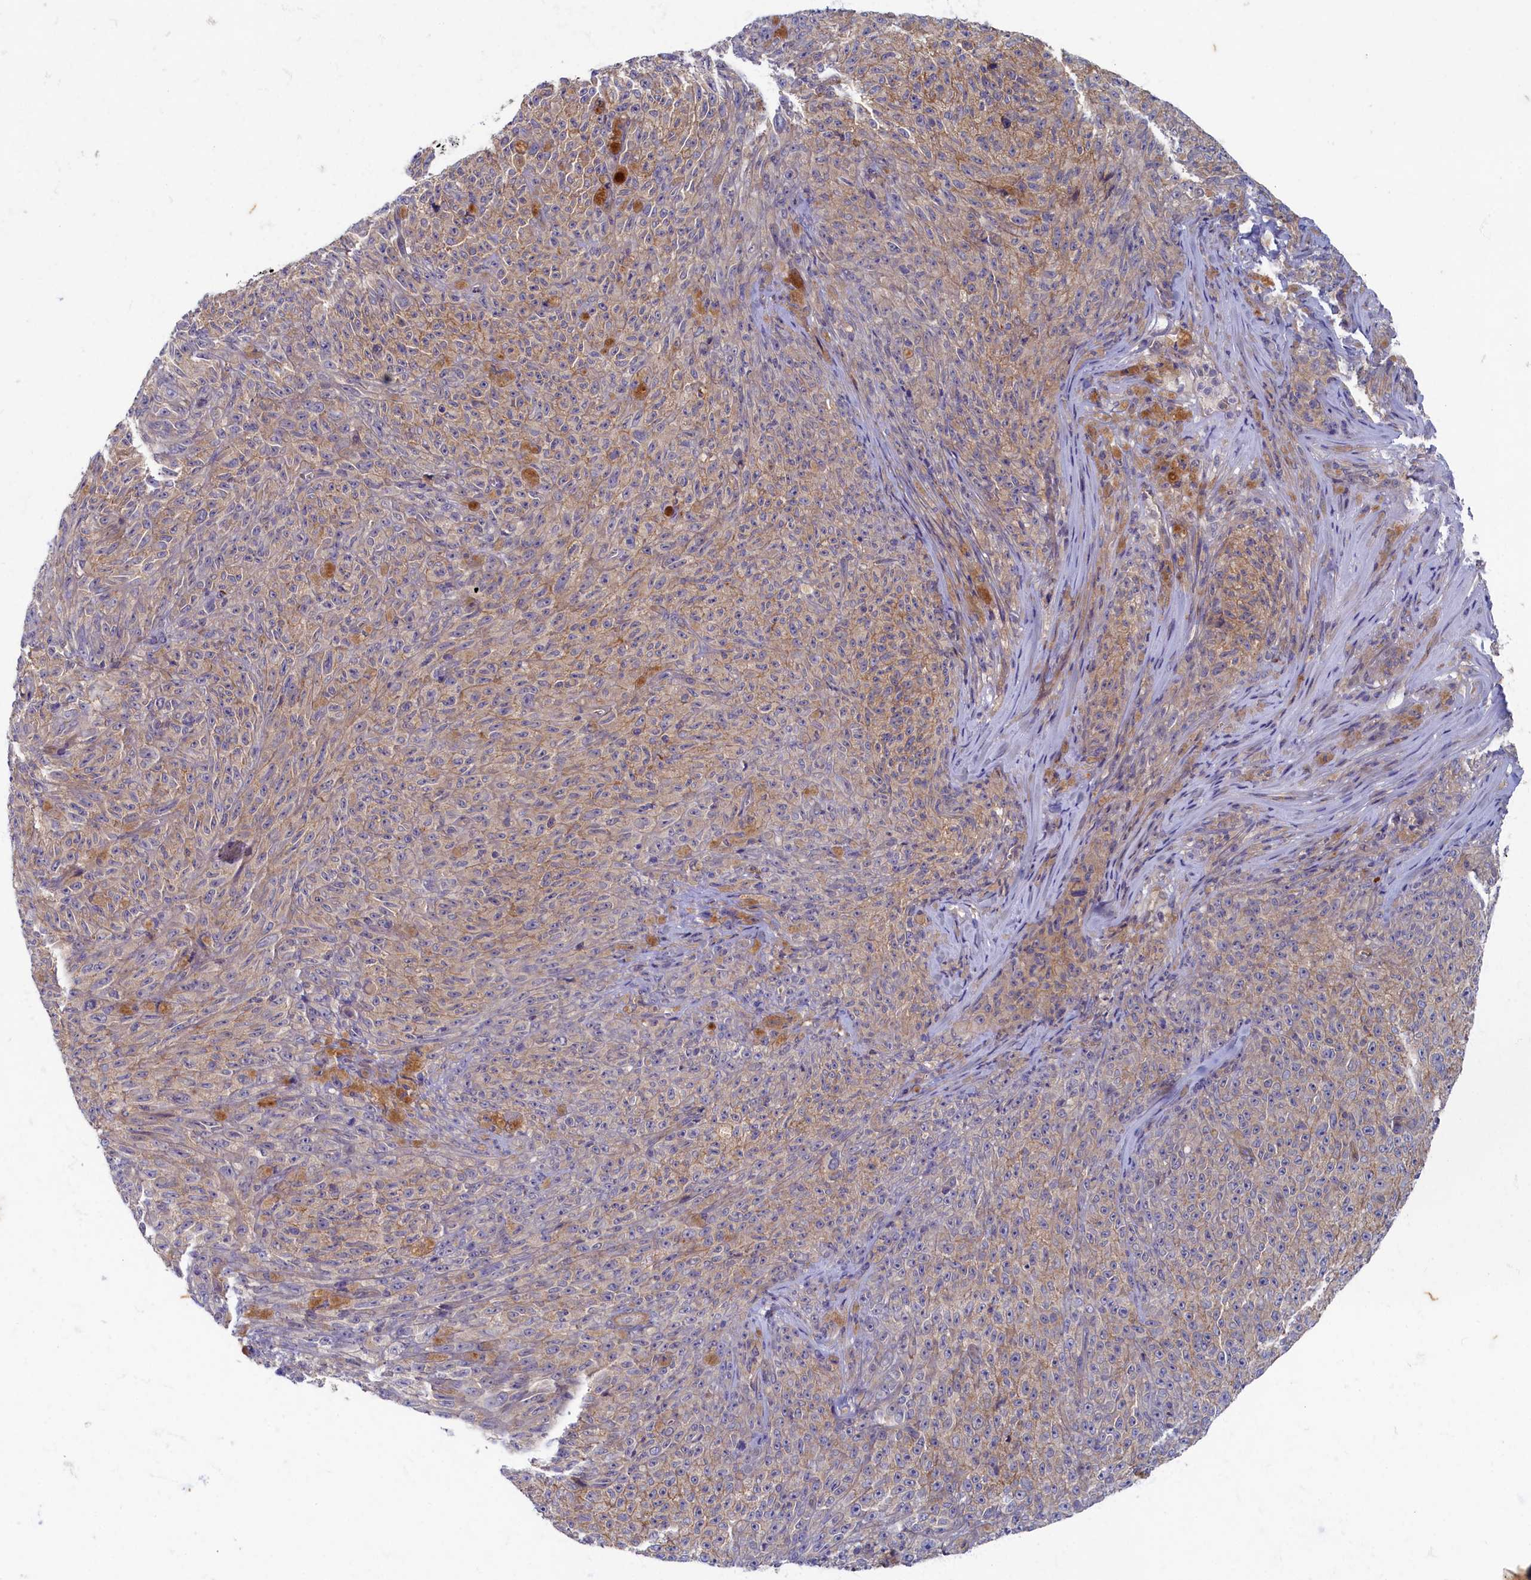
{"staining": {"intensity": "weak", "quantity": "<25%", "location": "cytoplasmic/membranous"}, "tissue": "melanoma", "cell_type": "Tumor cells", "image_type": "cancer", "snomed": [{"axis": "morphology", "description": "Malignant melanoma, NOS"}, {"axis": "topography", "description": "Skin"}], "caption": "Human malignant melanoma stained for a protein using immunohistochemistry (IHC) displays no positivity in tumor cells.", "gene": "WDR59", "patient": {"sex": "female", "age": 82}}